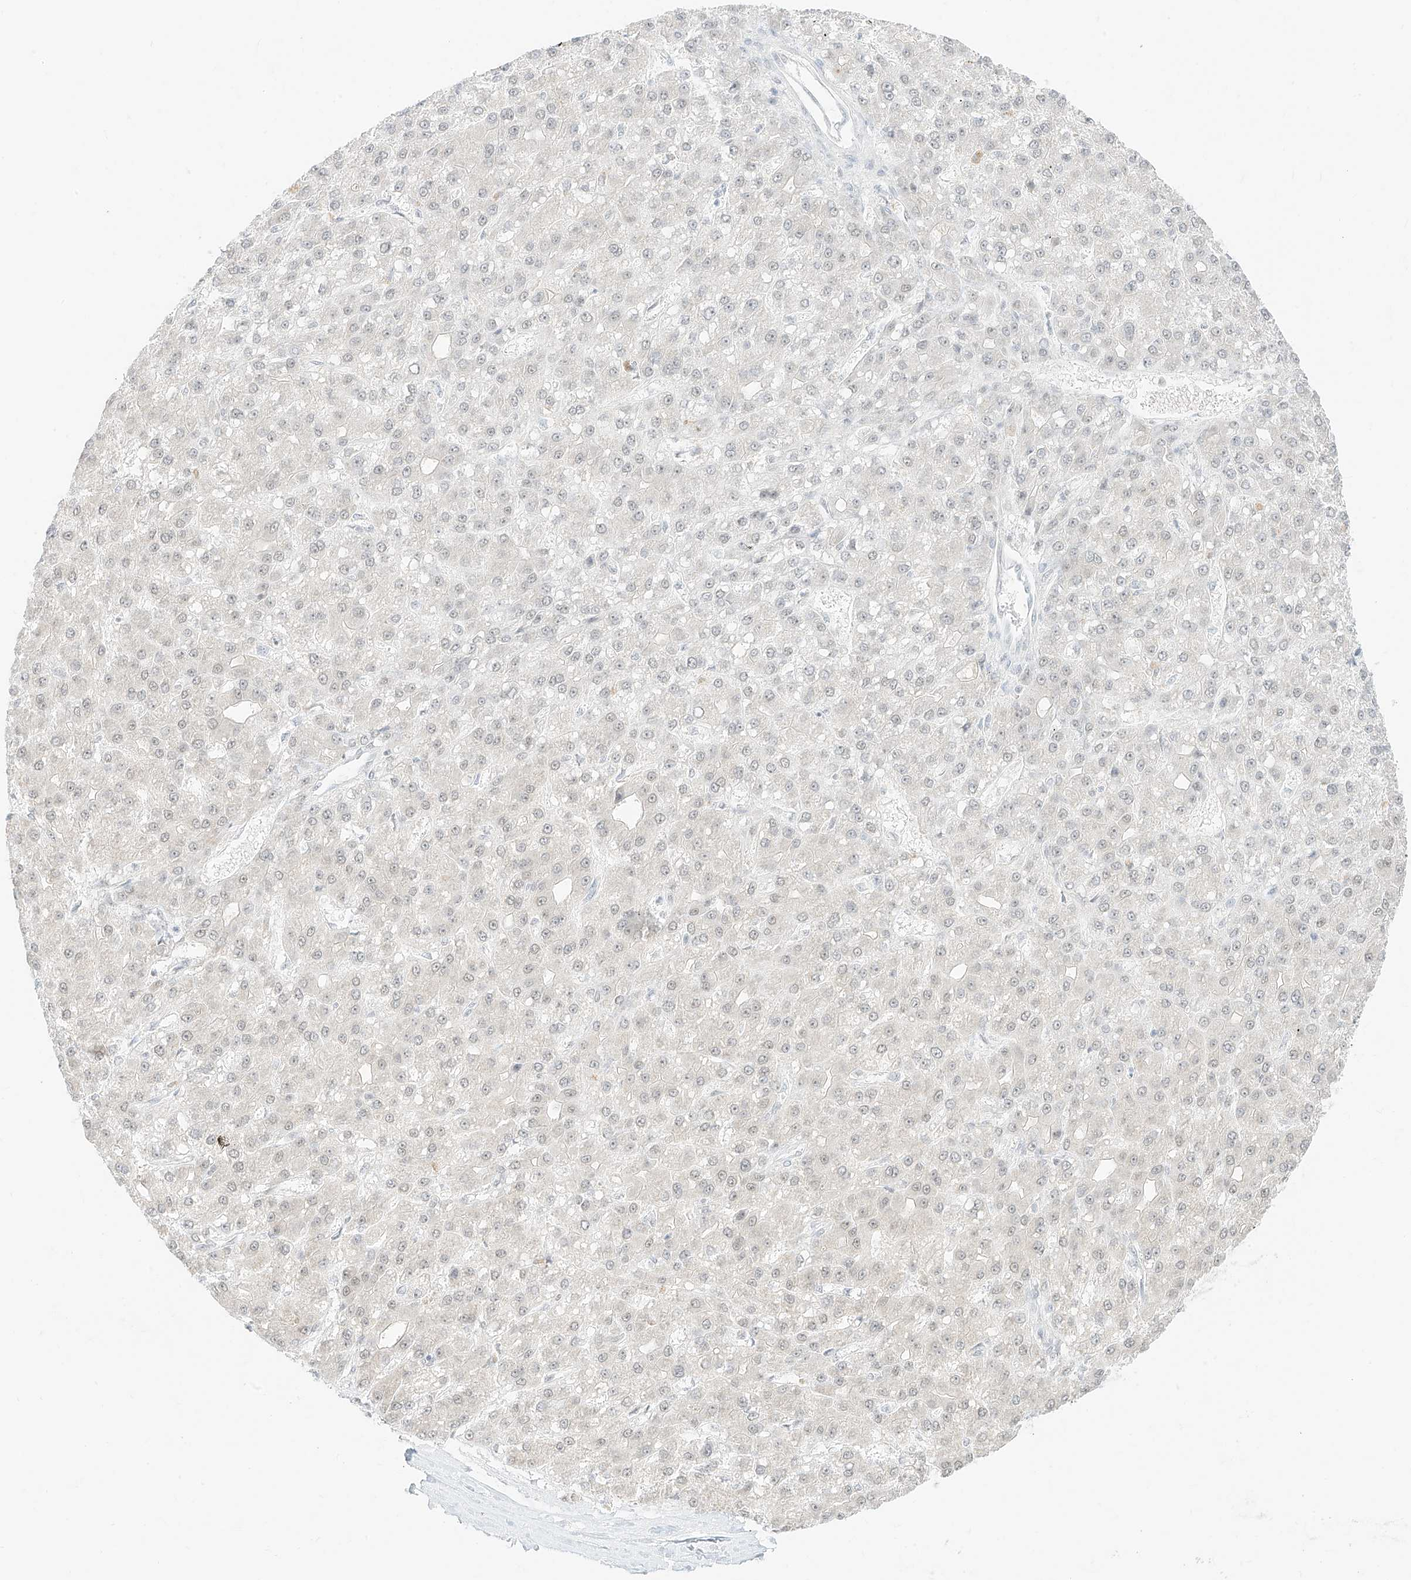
{"staining": {"intensity": "negative", "quantity": "none", "location": "none"}, "tissue": "liver cancer", "cell_type": "Tumor cells", "image_type": "cancer", "snomed": [{"axis": "morphology", "description": "Carcinoma, Hepatocellular, NOS"}, {"axis": "topography", "description": "Liver"}], "caption": "Immunohistochemistry (IHC) histopathology image of neoplastic tissue: liver cancer stained with DAB reveals no significant protein expression in tumor cells.", "gene": "SUPT5H", "patient": {"sex": "male", "age": 67}}